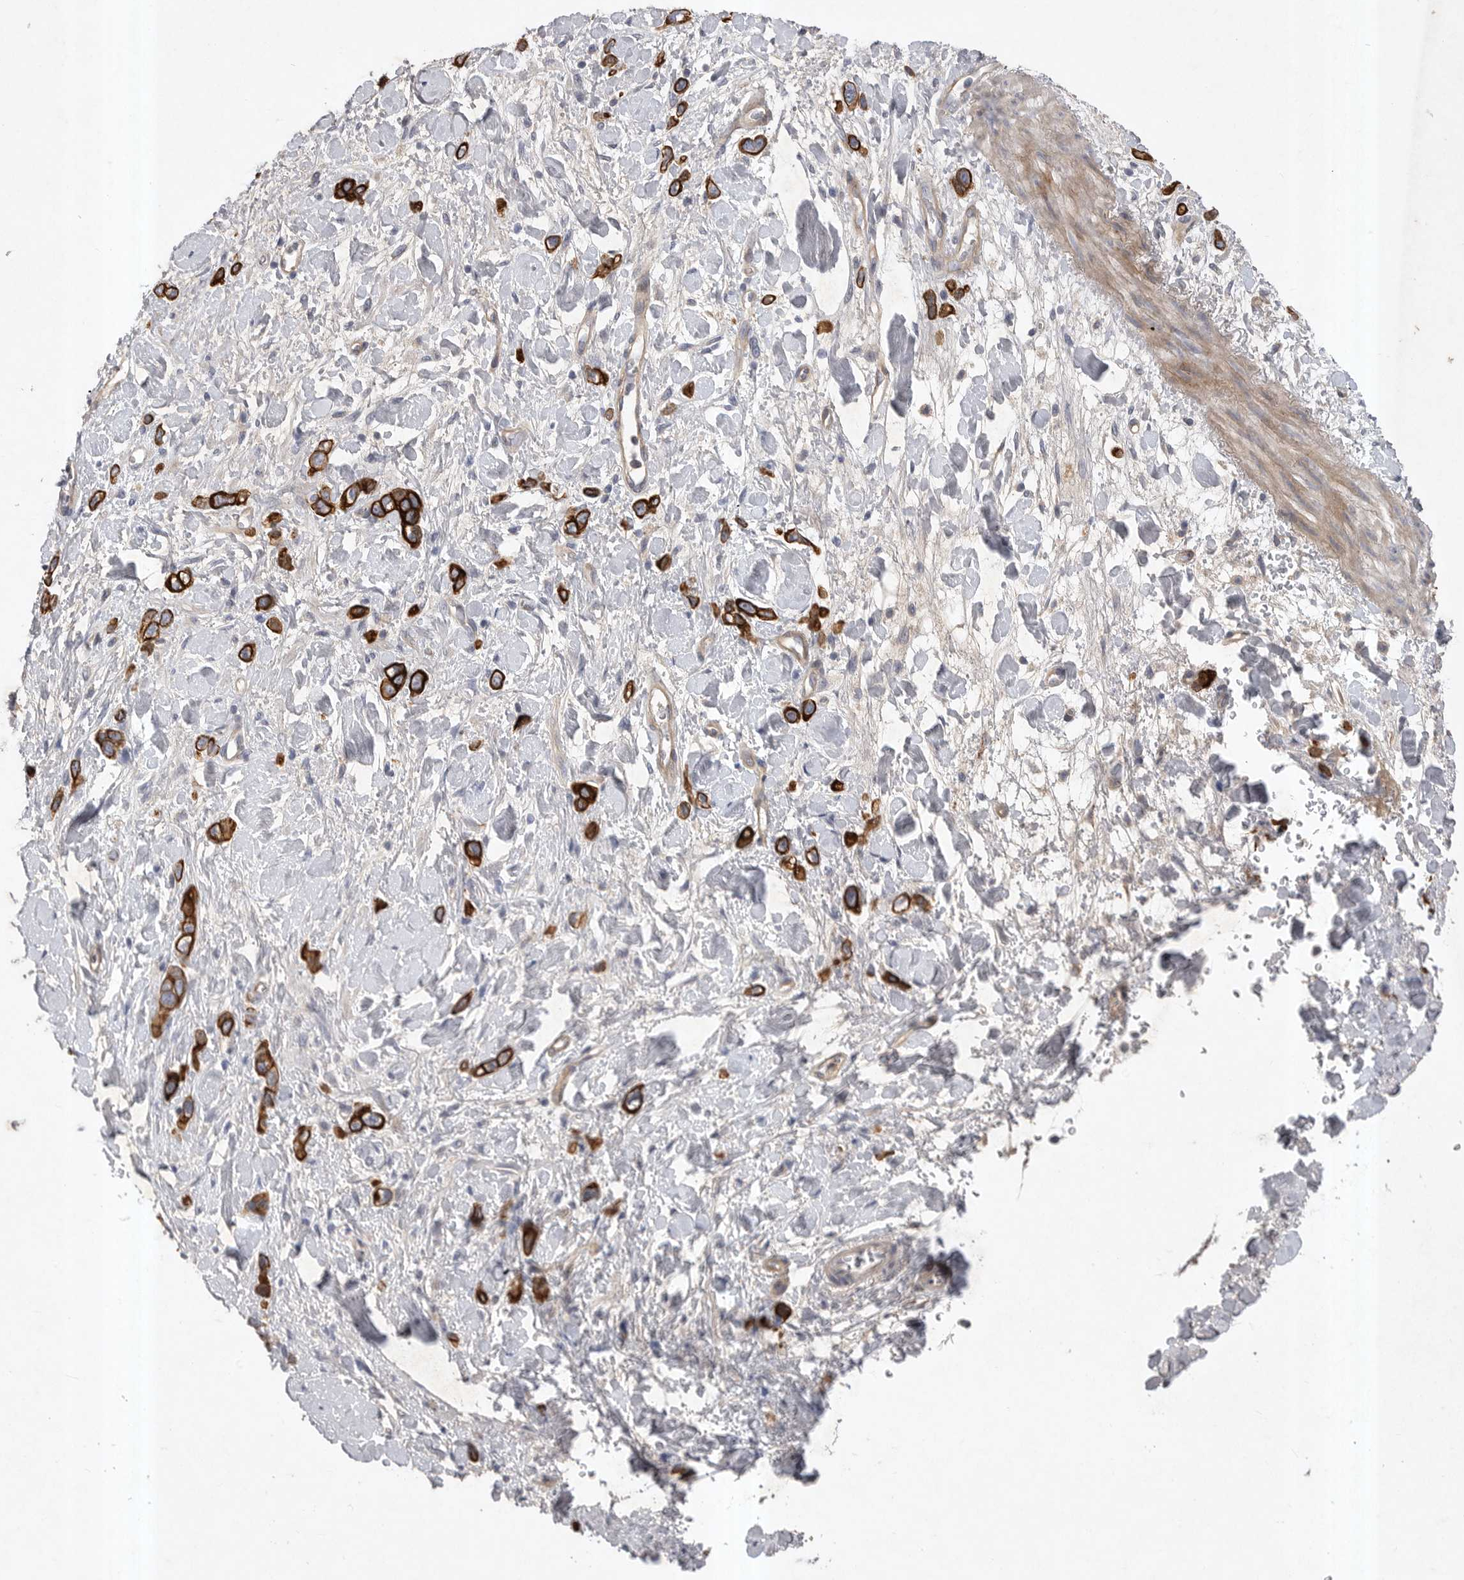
{"staining": {"intensity": "strong", "quantity": ">75%", "location": "cytoplasmic/membranous"}, "tissue": "stomach cancer", "cell_type": "Tumor cells", "image_type": "cancer", "snomed": [{"axis": "morphology", "description": "Adenocarcinoma, NOS"}, {"axis": "topography", "description": "Stomach"}], "caption": "An immunohistochemistry (IHC) histopathology image of neoplastic tissue is shown. Protein staining in brown shows strong cytoplasmic/membranous positivity in stomach cancer within tumor cells.", "gene": "DHDDS", "patient": {"sex": "female", "age": 65}}